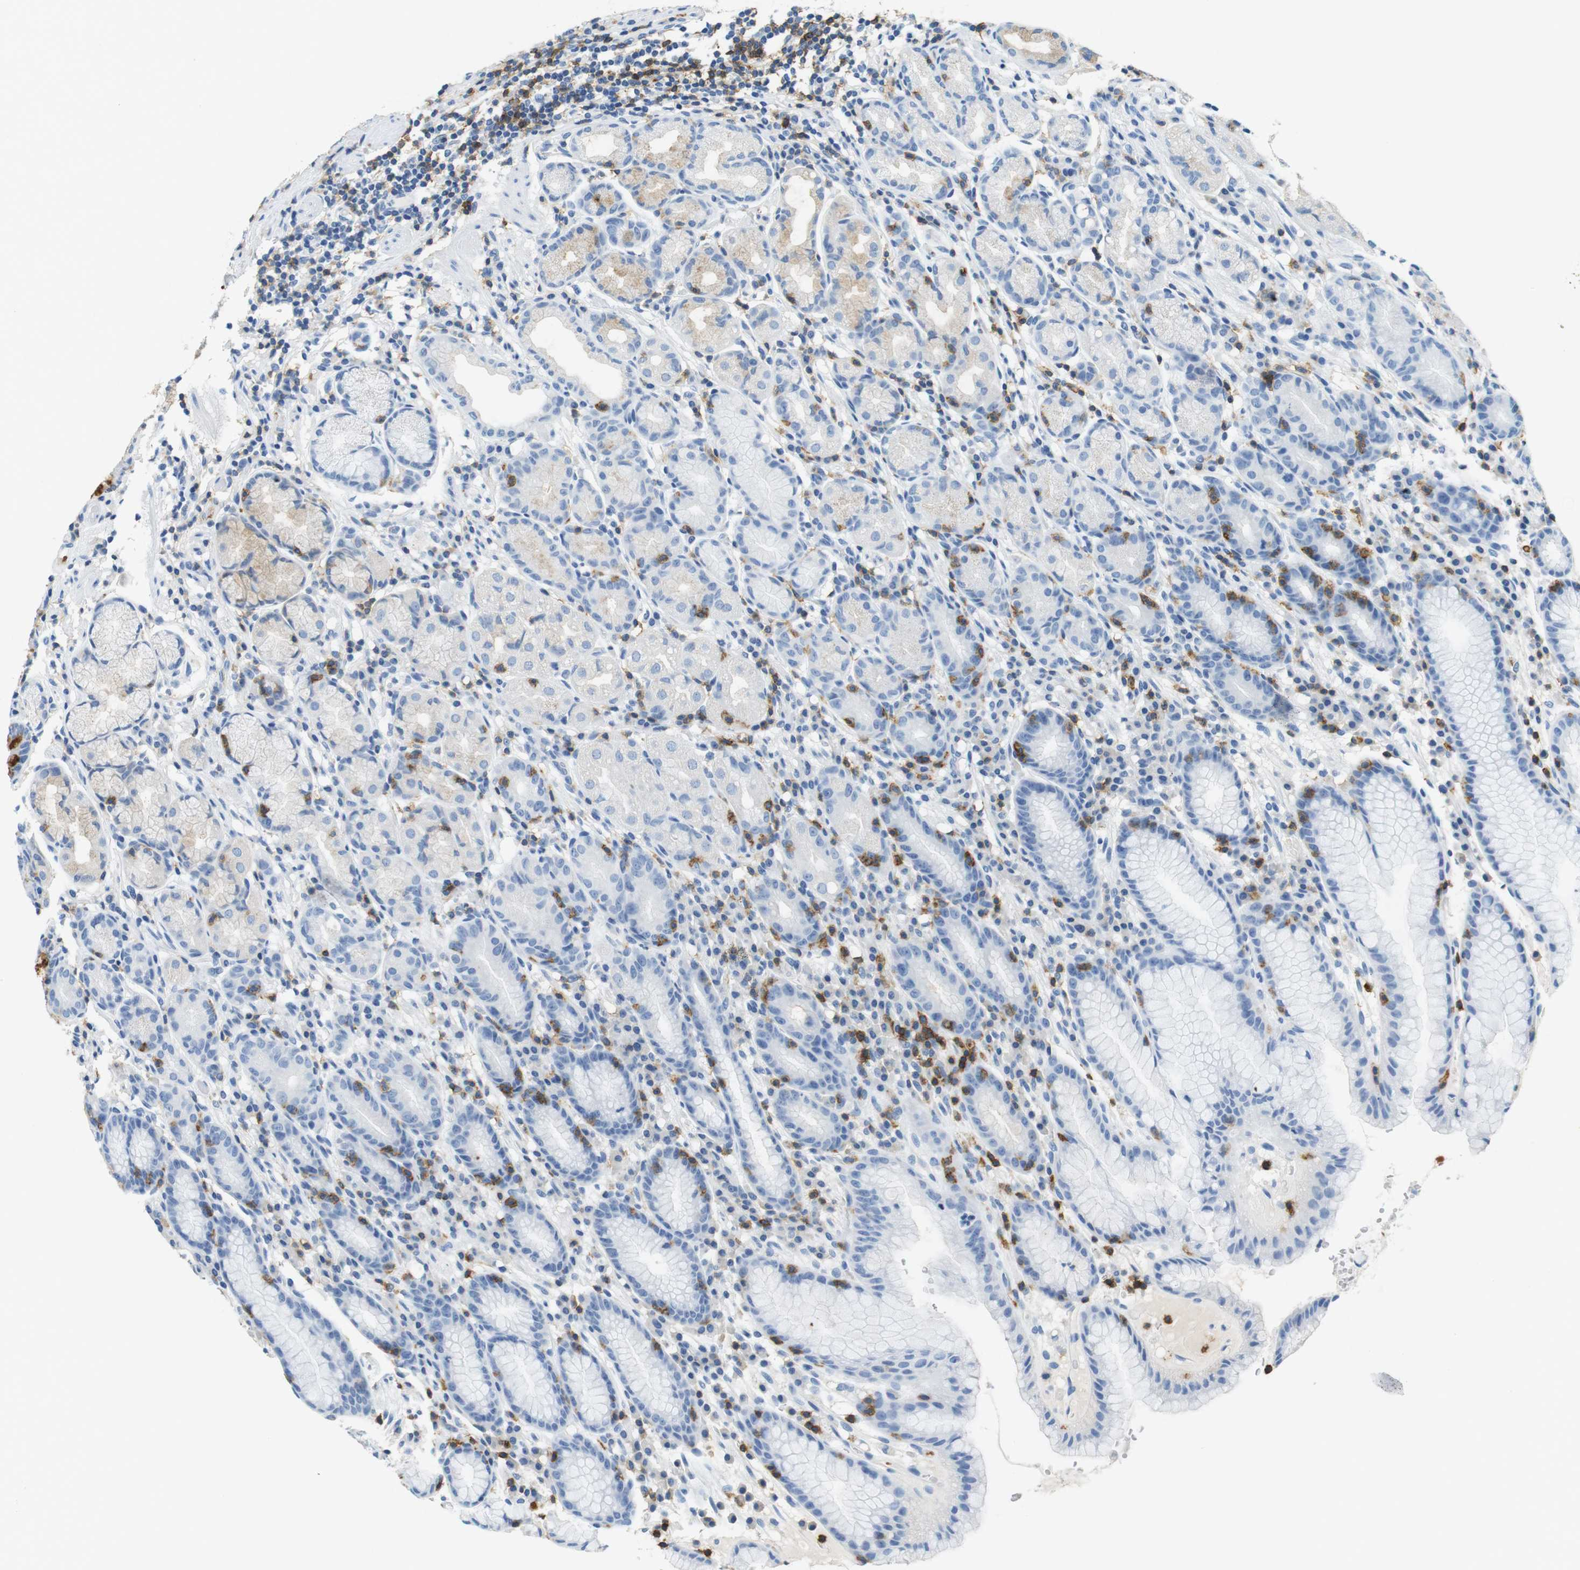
{"staining": {"intensity": "weak", "quantity": "<25%", "location": "cytoplasmic/membranous"}, "tissue": "stomach", "cell_type": "Glandular cells", "image_type": "normal", "snomed": [{"axis": "morphology", "description": "Normal tissue, NOS"}, {"axis": "topography", "description": "Stomach, lower"}], "caption": "A micrograph of human stomach is negative for staining in glandular cells. Brightfield microscopy of IHC stained with DAB (brown) and hematoxylin (blue), captured at high magnification.", "gene": "LAT", "patient": {"sex": "male", "age": 52}}